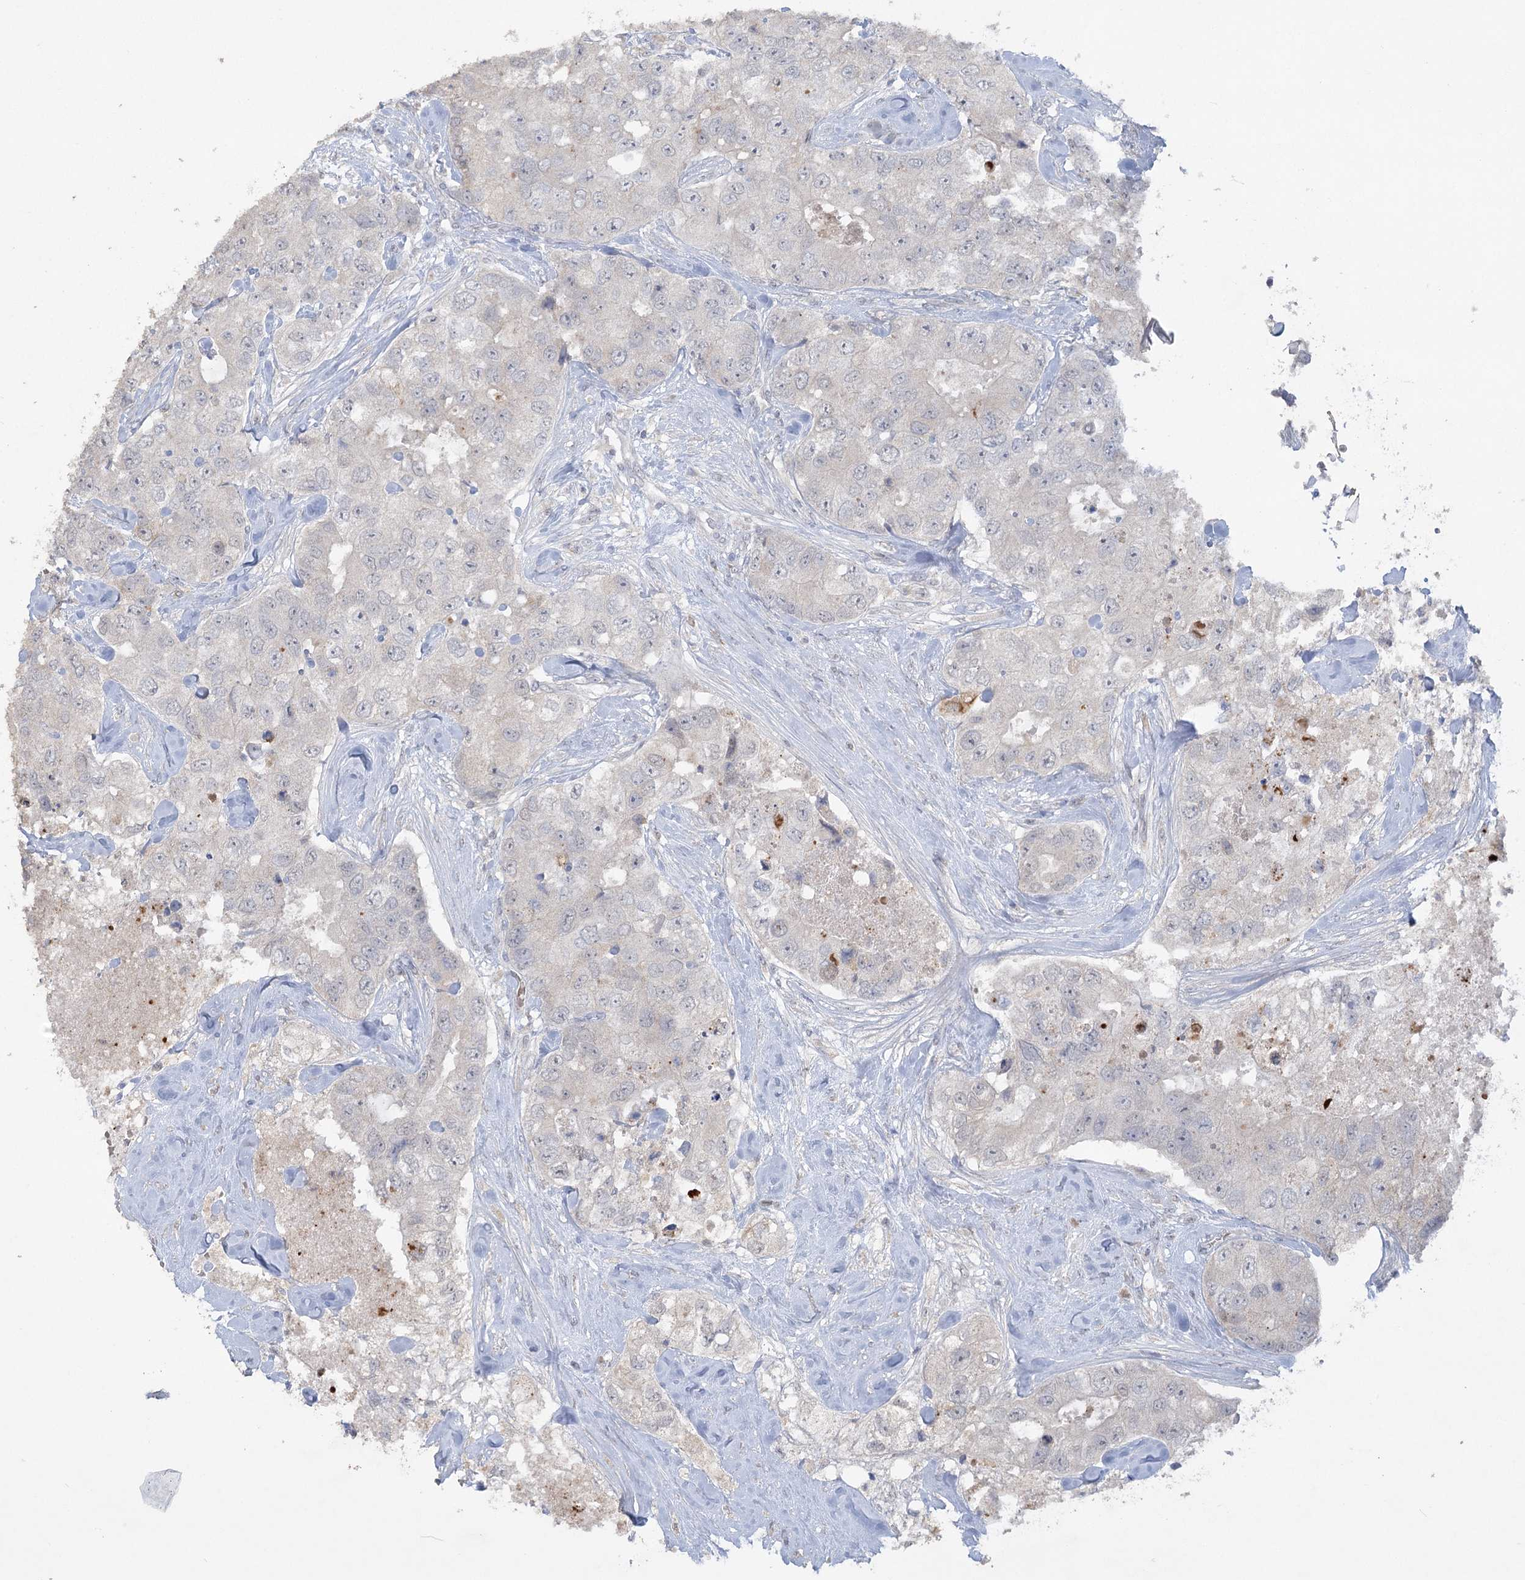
{"staining": {"intensity": "negative", "quantity": "none", "location": "none"}, "tissue": "breast cancer", "cell_type": "Tumor cells", "image_type": "cancer", "snomed": [{"axis": "morphology", "description": "Duct carcinoma"}, {"axis": "topography", "description": "Breast"}], "caption": "Image shows no protein staining in tumor cells of breast cancer tissue.", "gene": "TRAF3IP1", "patient": {"sex": "female", "age": 62}}